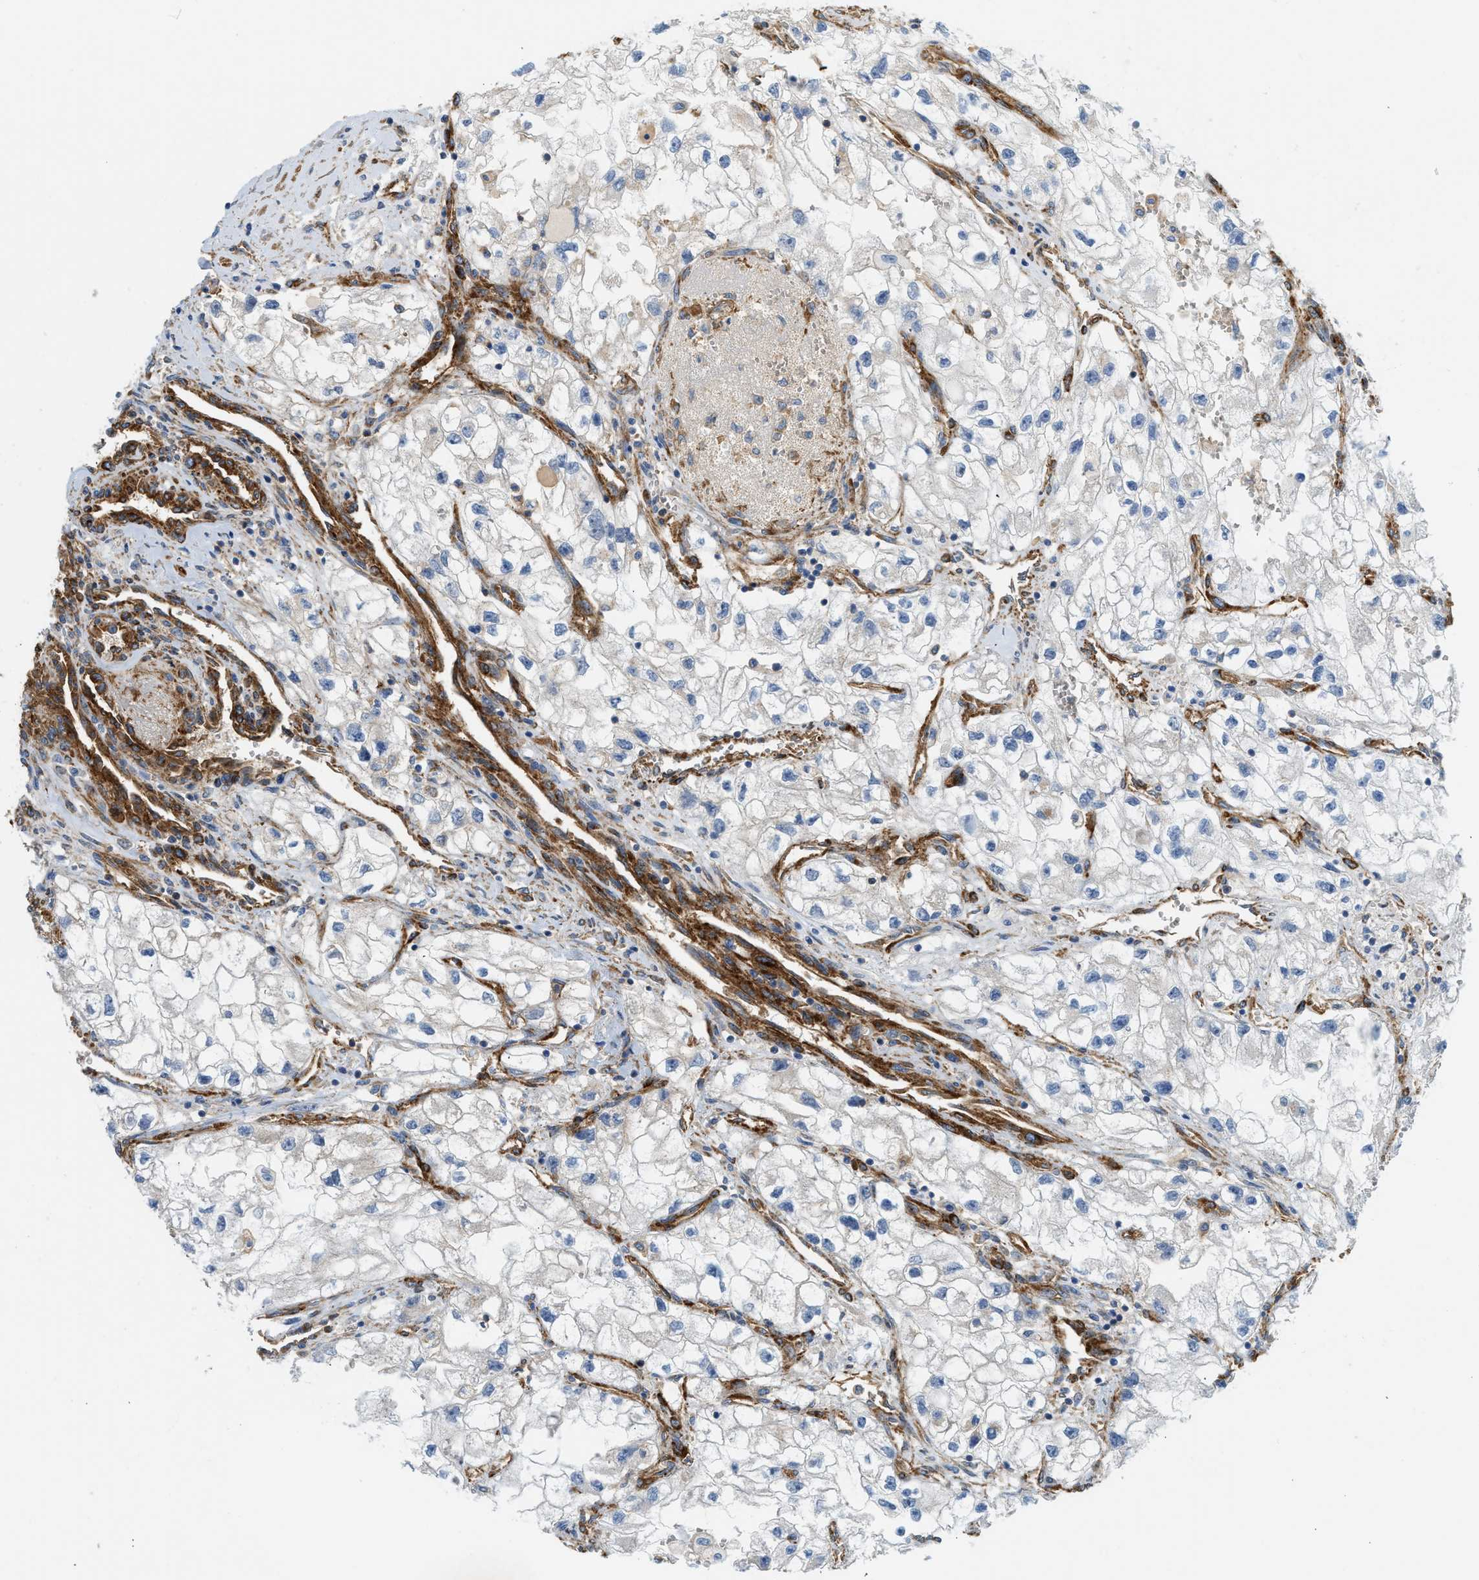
{"staining": {"intensity": "negative", "quantity": "none", "location": "none"}, "tissue": "renal cancer", "cell_type": "Tumor cells", "image_type": "cancer", "snomed": [{"axis": "morphology", "description": "Adenocarcinoma, NOS"}, {"axis": "topography", "description": "Kidney"}], "caption": "Tumor cells are negative for brown protein staining in renal cancer.", "gene": "HIP1", "patient": {"sex": "female", "age": 70}}